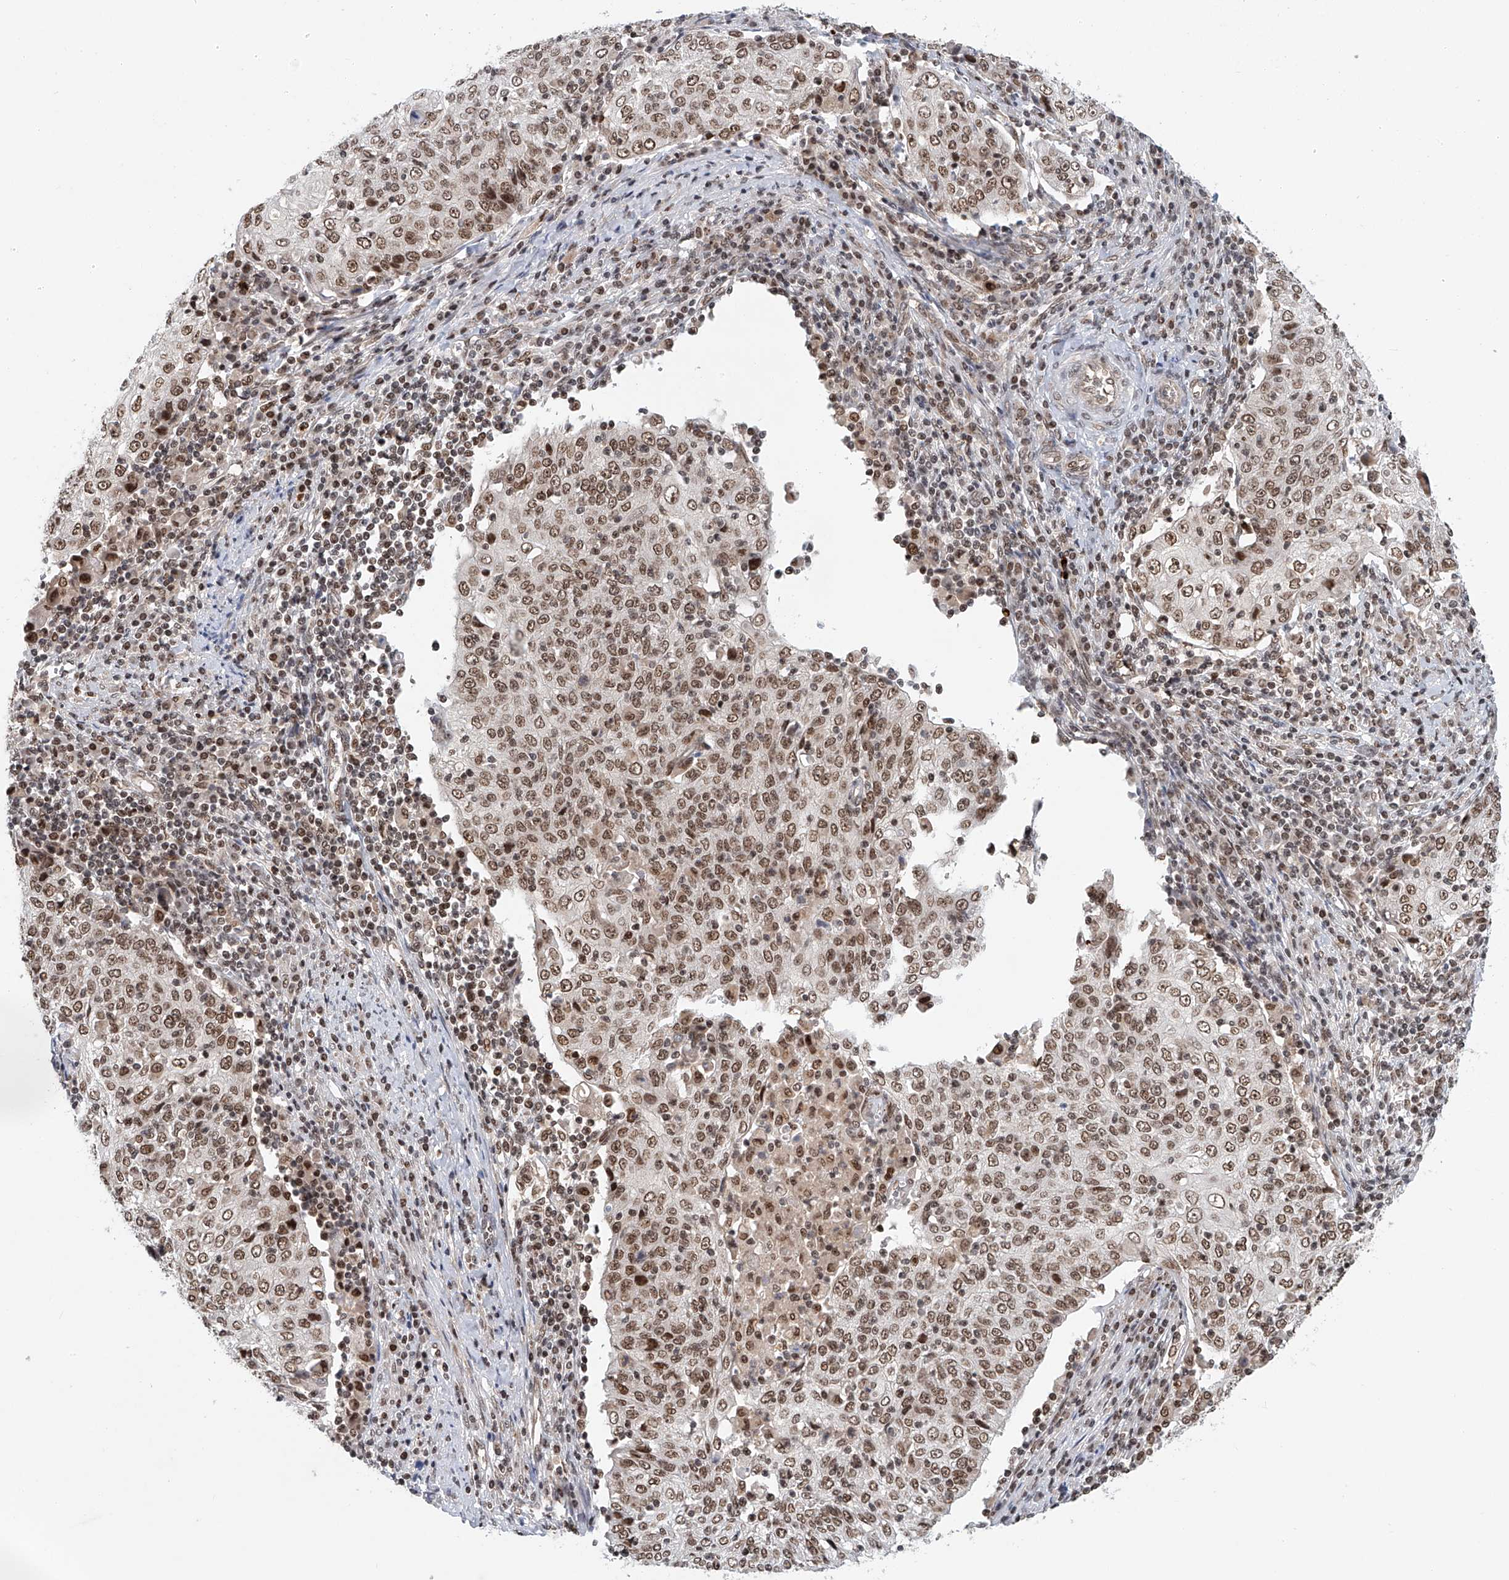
{"staining": {"intensity": "moderate", "quantity": ">75%", "location": "nuclear"}, "tissue": "cervical cancer", "cell_type": "Tumor cells", "image_type": "cancer", "snomed": [{"axis": "morphology", "description": "Squamous cell carcinoma, NOS"}, {"axis": "topography", "description": "Cervix"}], "caption": "This is an image of IHC staining of cervical cancer, which shows moderate staining in the nuclear of tumor cells.", "gene": "ZNF470", "patient": {"sex": "female", "age": 48}}